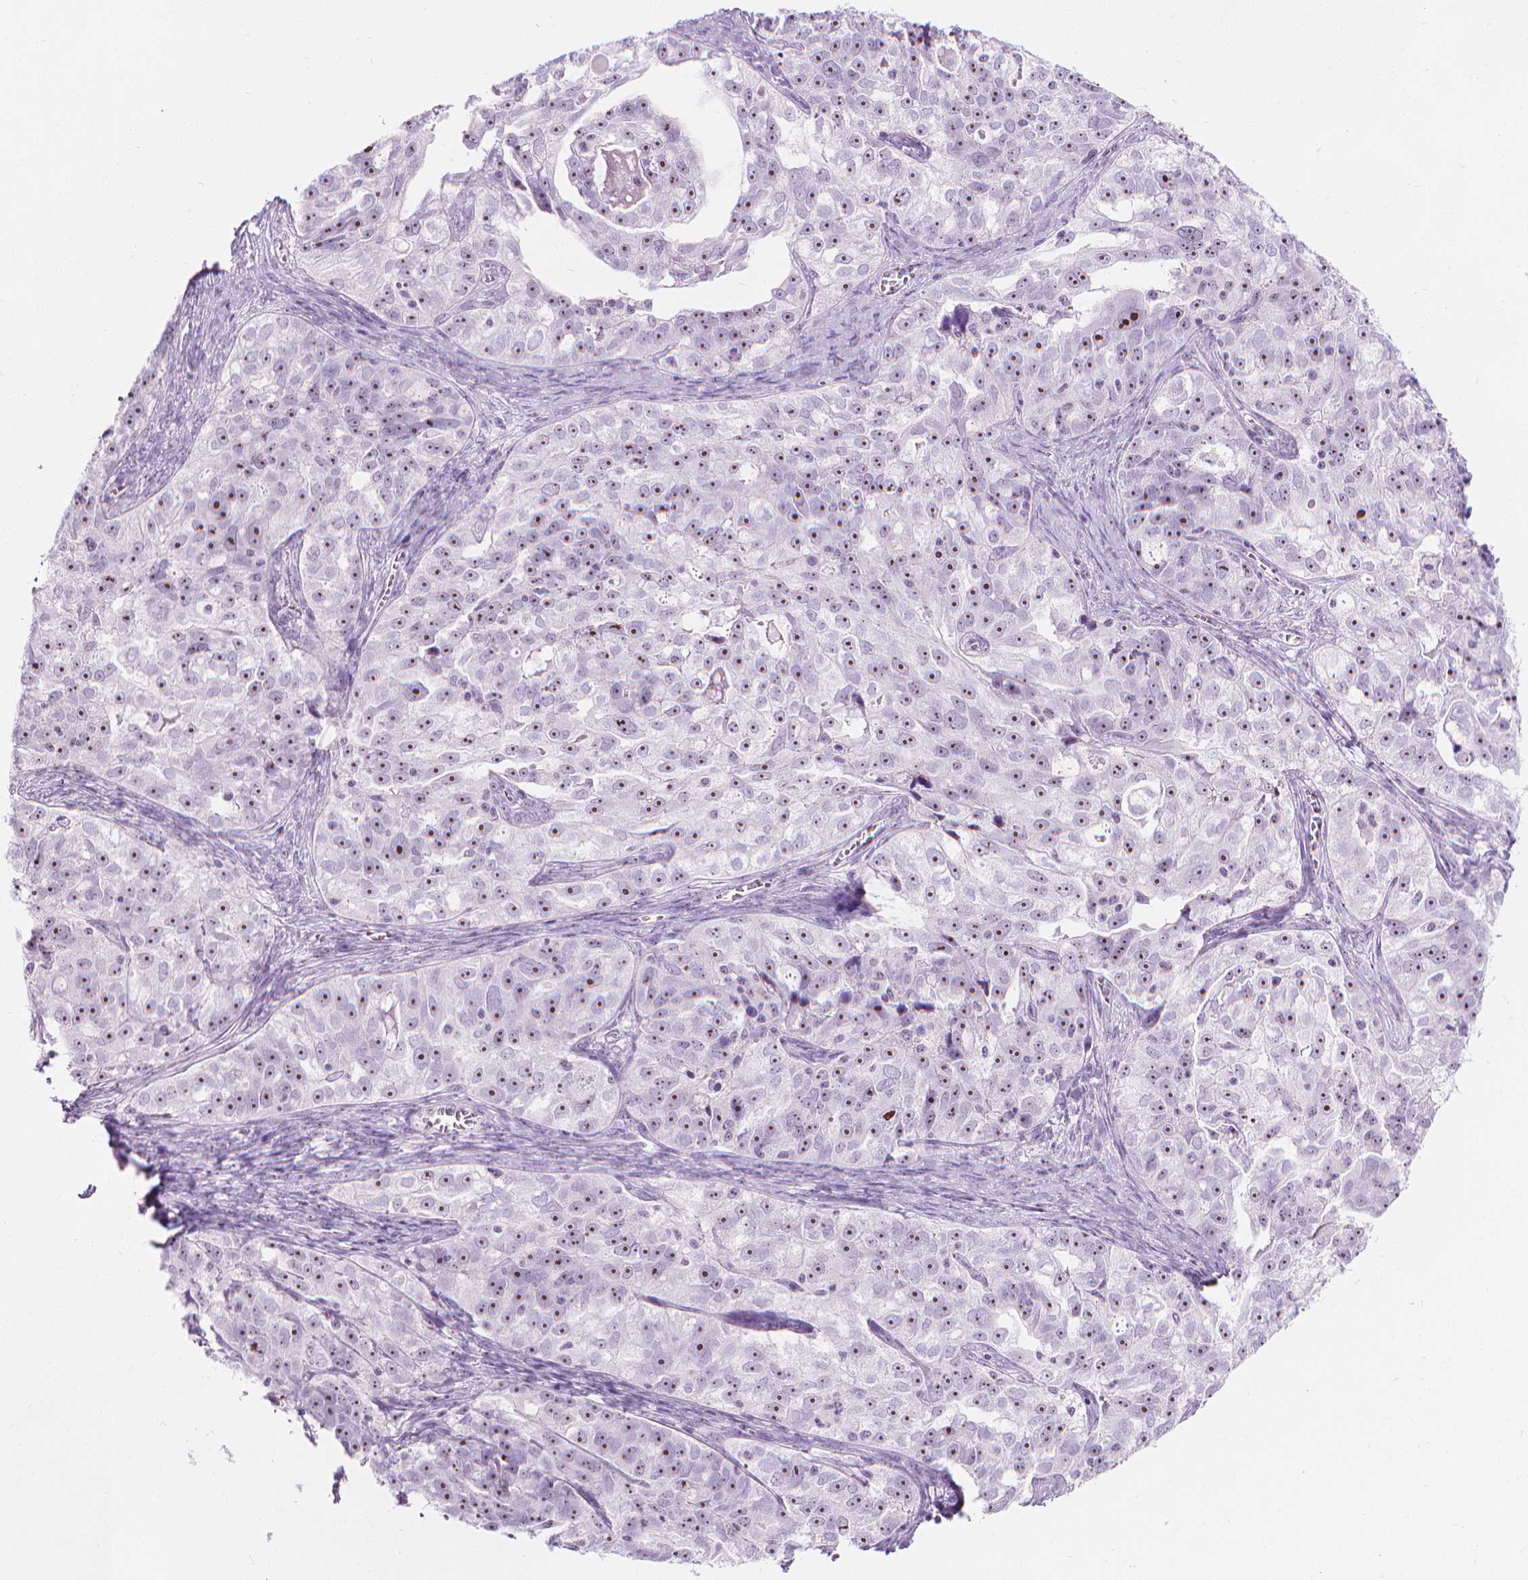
{"staining": {"intensity": "moderate", "quantity": ">75%", "location": "nuclear"}, "tissue": "ovarian cancer", "cell_type": "Tumor cells", "image_type": "cancer", "snomed": [{"axis": "morphology", "description": "Cystadenocarcinoma, serous, NOS"}, {"axis": "topography", "description": "Ovary"}], "caption": "Ovarian cancer tissue exhibits moderate nuclear staining in about >75% of tumor cells Nuclei are stained in blue.", "gene": "NOL7", "patient": {"sex": "female", "age": 51}}